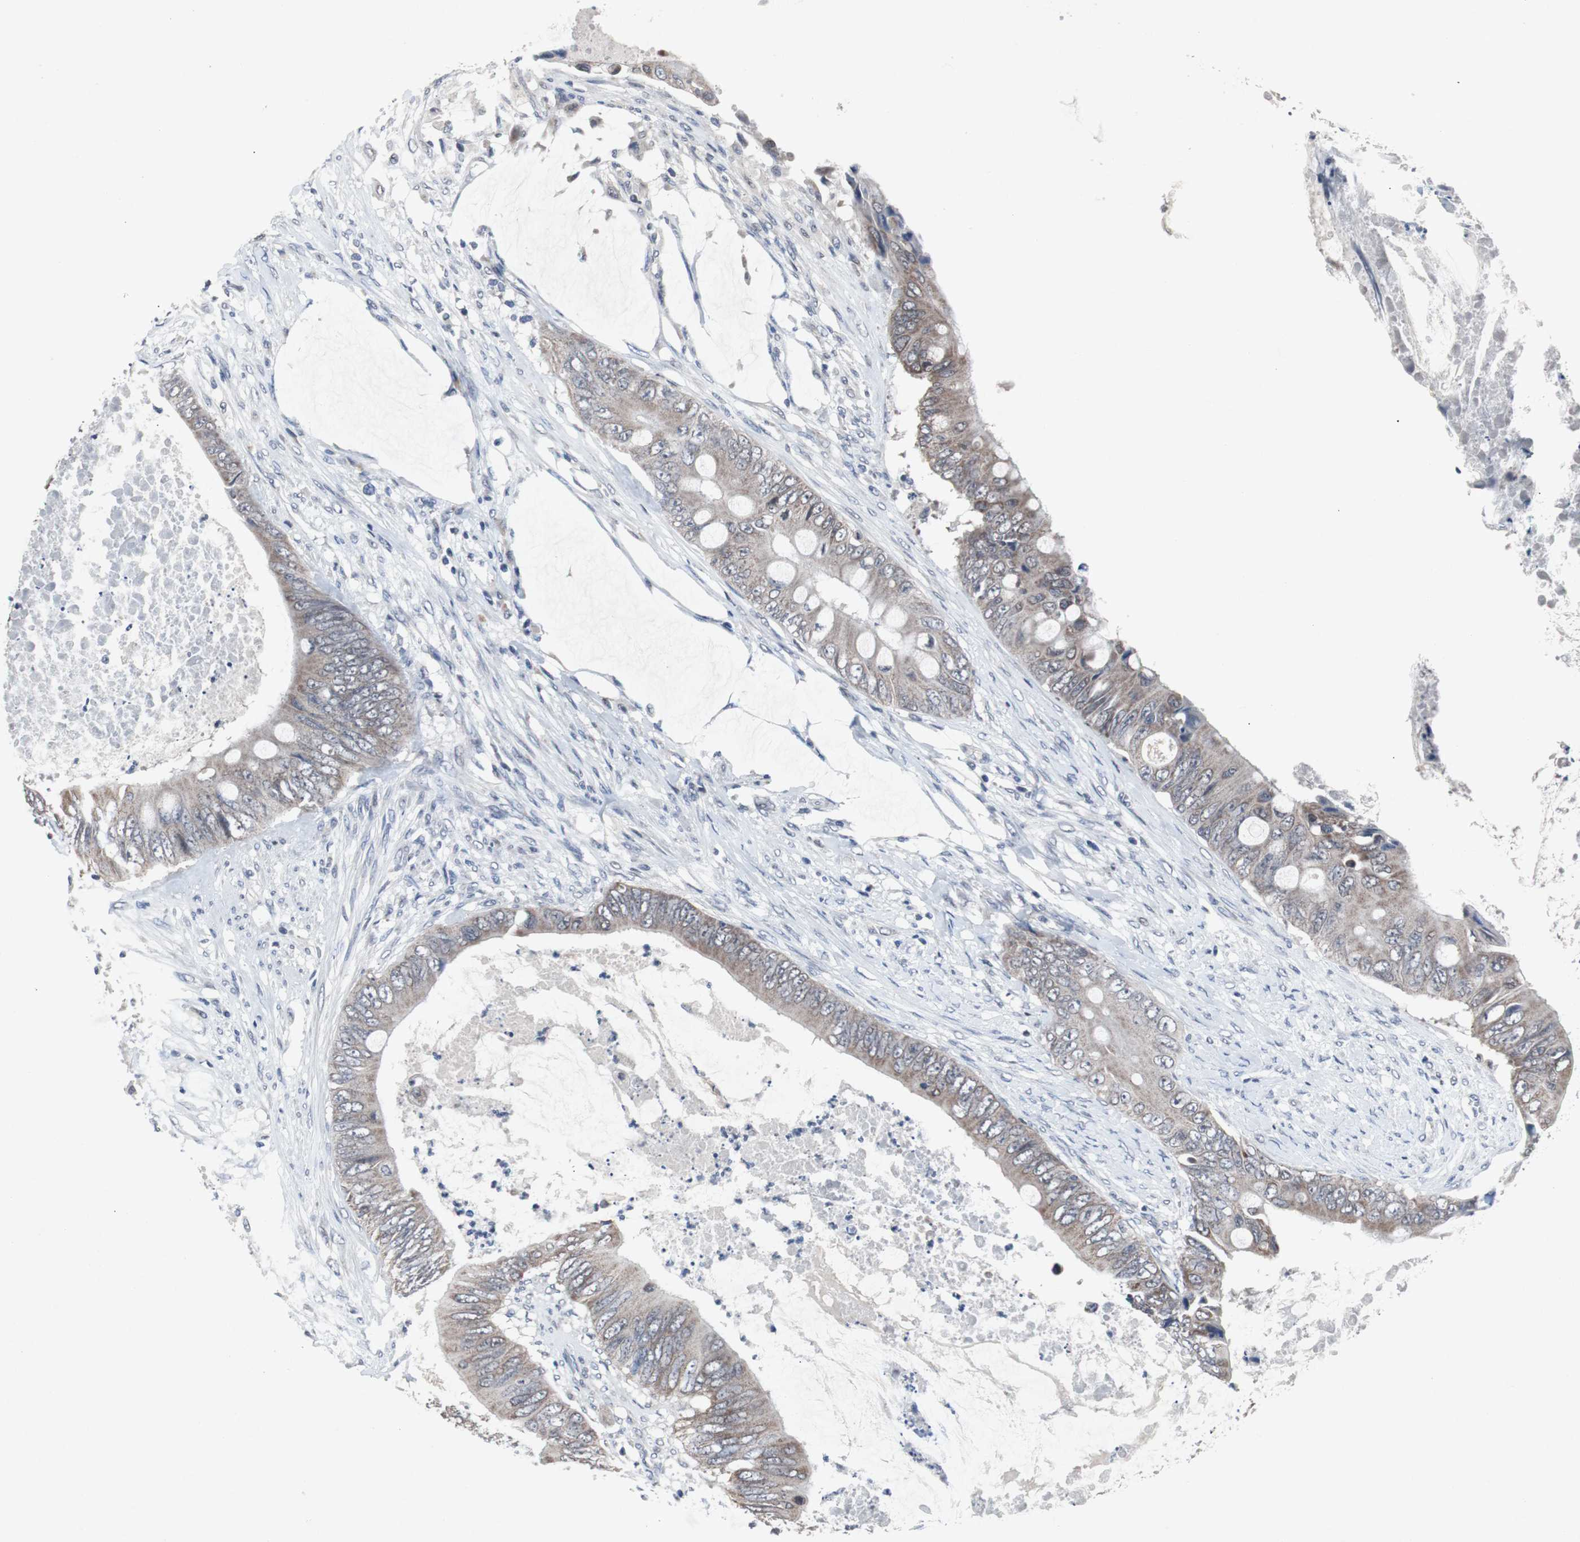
{"staining": {"intensity": "weak", "quantity": ">75%", "location": "cytoplasmic/membranous"}, "tissue": "colorectal cancer", "cell_type": "Tumor cells", "image_type": "cancer", "snomed": [{"axis": "morphology", "description": "Adenocarcinoma, NOS"}, {"axis": "topography", "description": "Rectum"}], "caption": "This micrograph demonstrates colorectal adenocarcinoma stained with immunohistochemistry to label a protein in brown. The cytoplasmic/membranous of tumor cells show weak positivity for the protein. Nuclei are counter-stained blue.", "gene": "RBM47", "patient": {"sex": "female", "age": 77}}